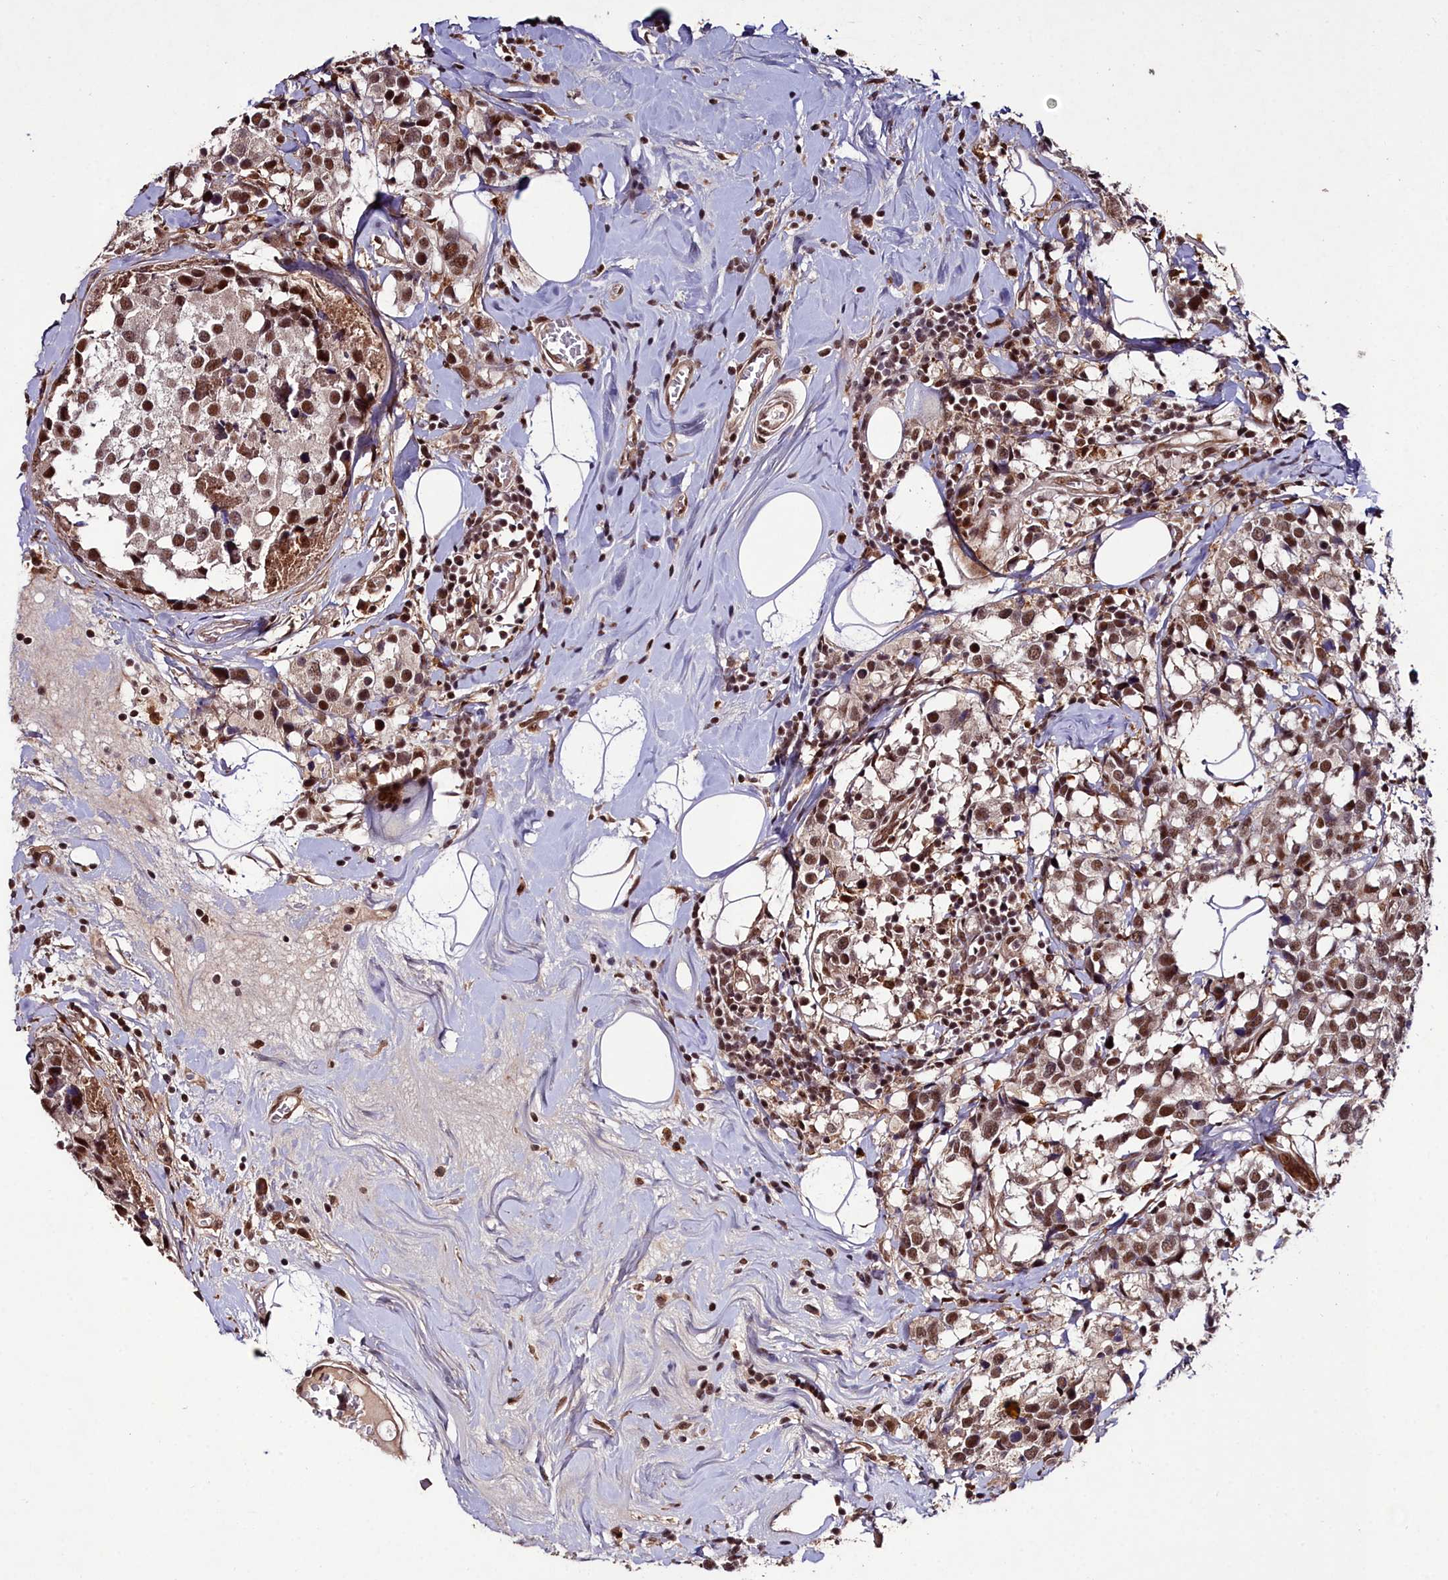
{"staining": {"intensity": "moderate", "quantity": ">75%", "location": "nuclear"}, "tissue": "breast cancer", "cell_type": "Tumor cells", "image_type": "cancer", "snomed": [{"axis": "morphology", "description": "Lobular carcinoma"}, {"axis": "topography", "description": "Breast"}], "caption": "Immunohistochemistry (DAB) staining of breast cancer (lobular carcinoma) demonstrates moderate nuclear protein staining in approximately >75% of tumor cells.", "gene": "CXXC1", "patient": {"sex": "female", "age": 59}}